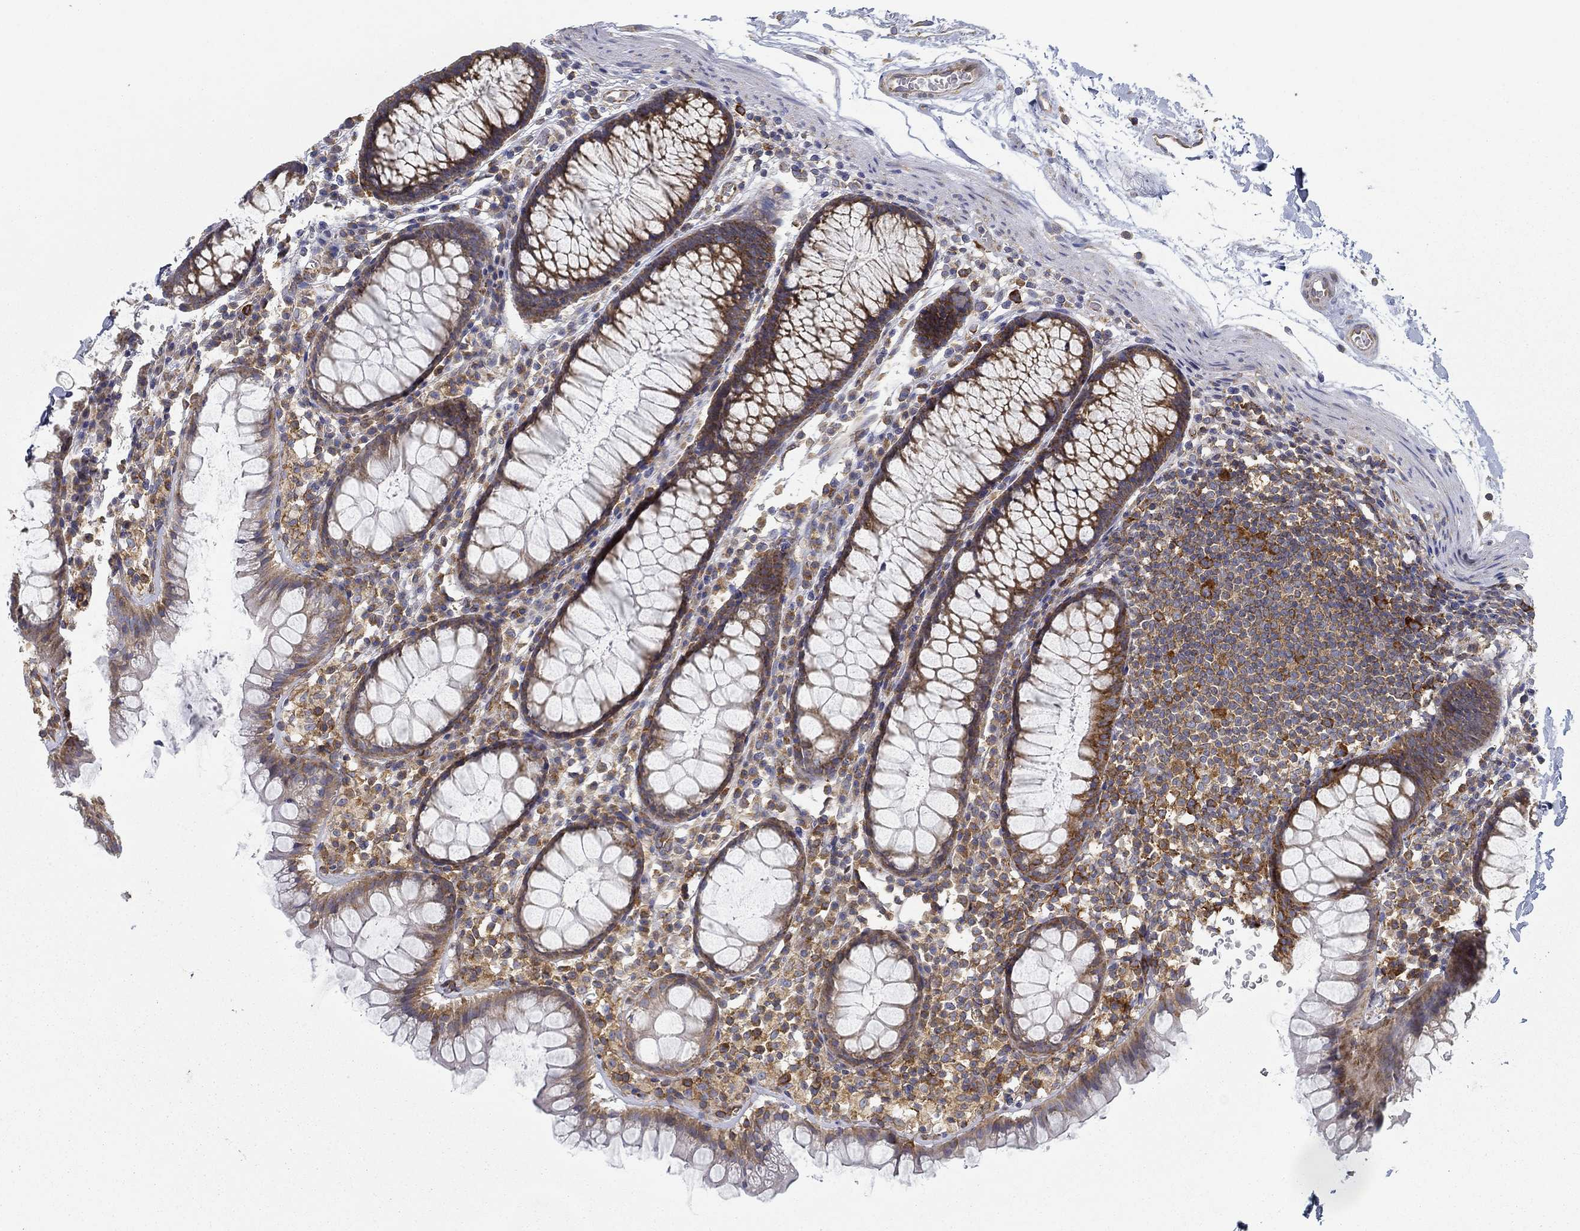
{"staining": {"intensity": "negative", "quantity": "none", "location": "none"}, "tissue": "colon", "cell_type": "Endothelial cells", "image_type": "normal", "snomed": [{"axis": "morphology", "description": "Normal tissue, NOS"}, {"axis": "topography", "description": "Colon"}], "caption": "DAB immunohistochemical staining of normal human colon shows no significant positivity in endothelial cells. (DAB immunohistochemistry with hematoxylin counter stain).", "gene": "FXR1", "patient": {"sex": "male", "age": 76}}